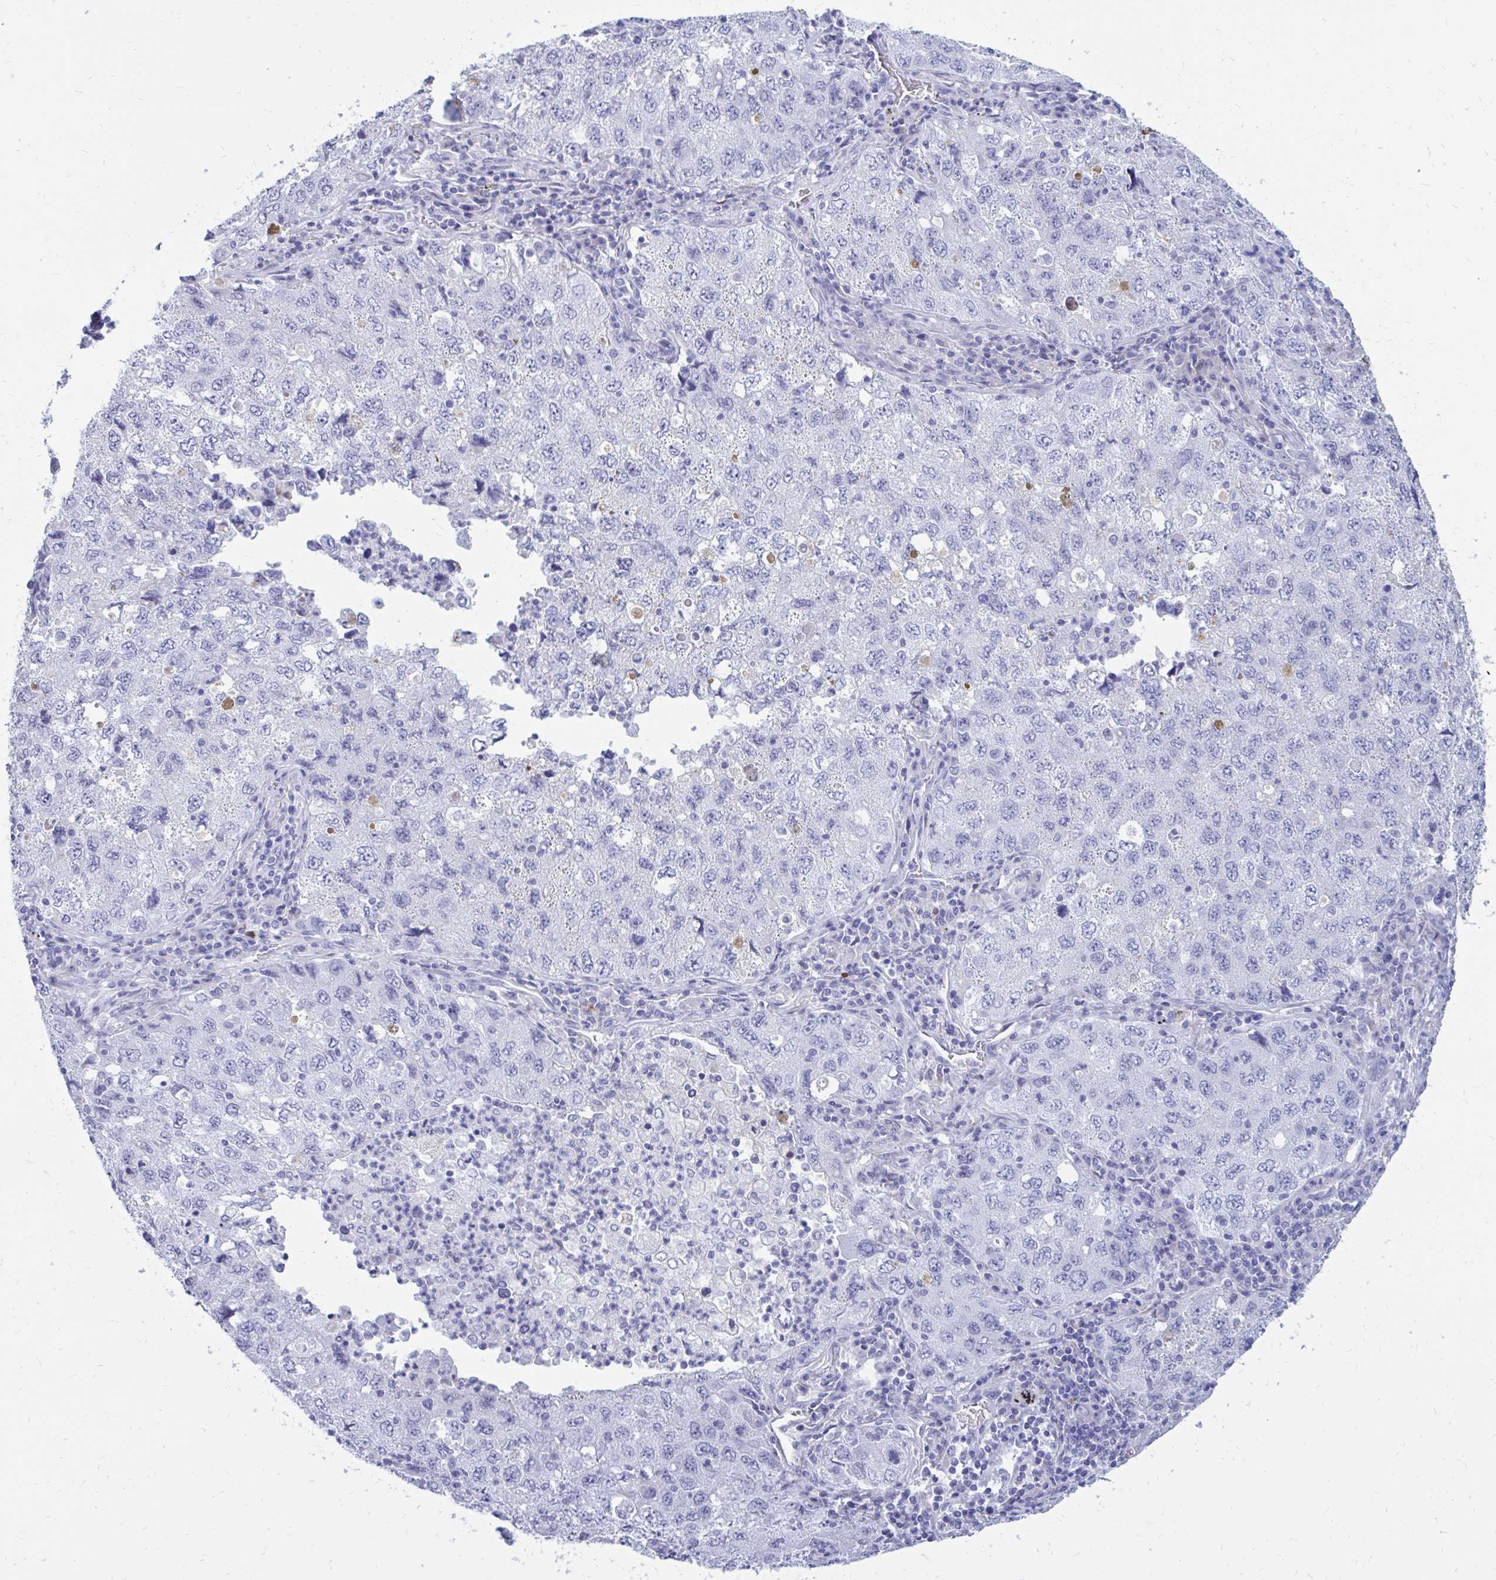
{"staining": {"intensity": "negative", "quantity": "none", "location": "none"}, "tissue": "lung cancer", "cell_type": "Tumor cells", "image_type": "cancer", "snomed": [{"axis": "morphology", "description": "Adenocarcinoma, NOS"}, {"axis": "topography", "description": "Lung"}], "caption": "DAB (3,3'-diaminobenzidine) immunohistochemical staining of adenocarcinoma (lung) reveals no significant expression in tumor cells.", "gene": "IGSF5", "patient": {"sex": "female", "age": 57}}